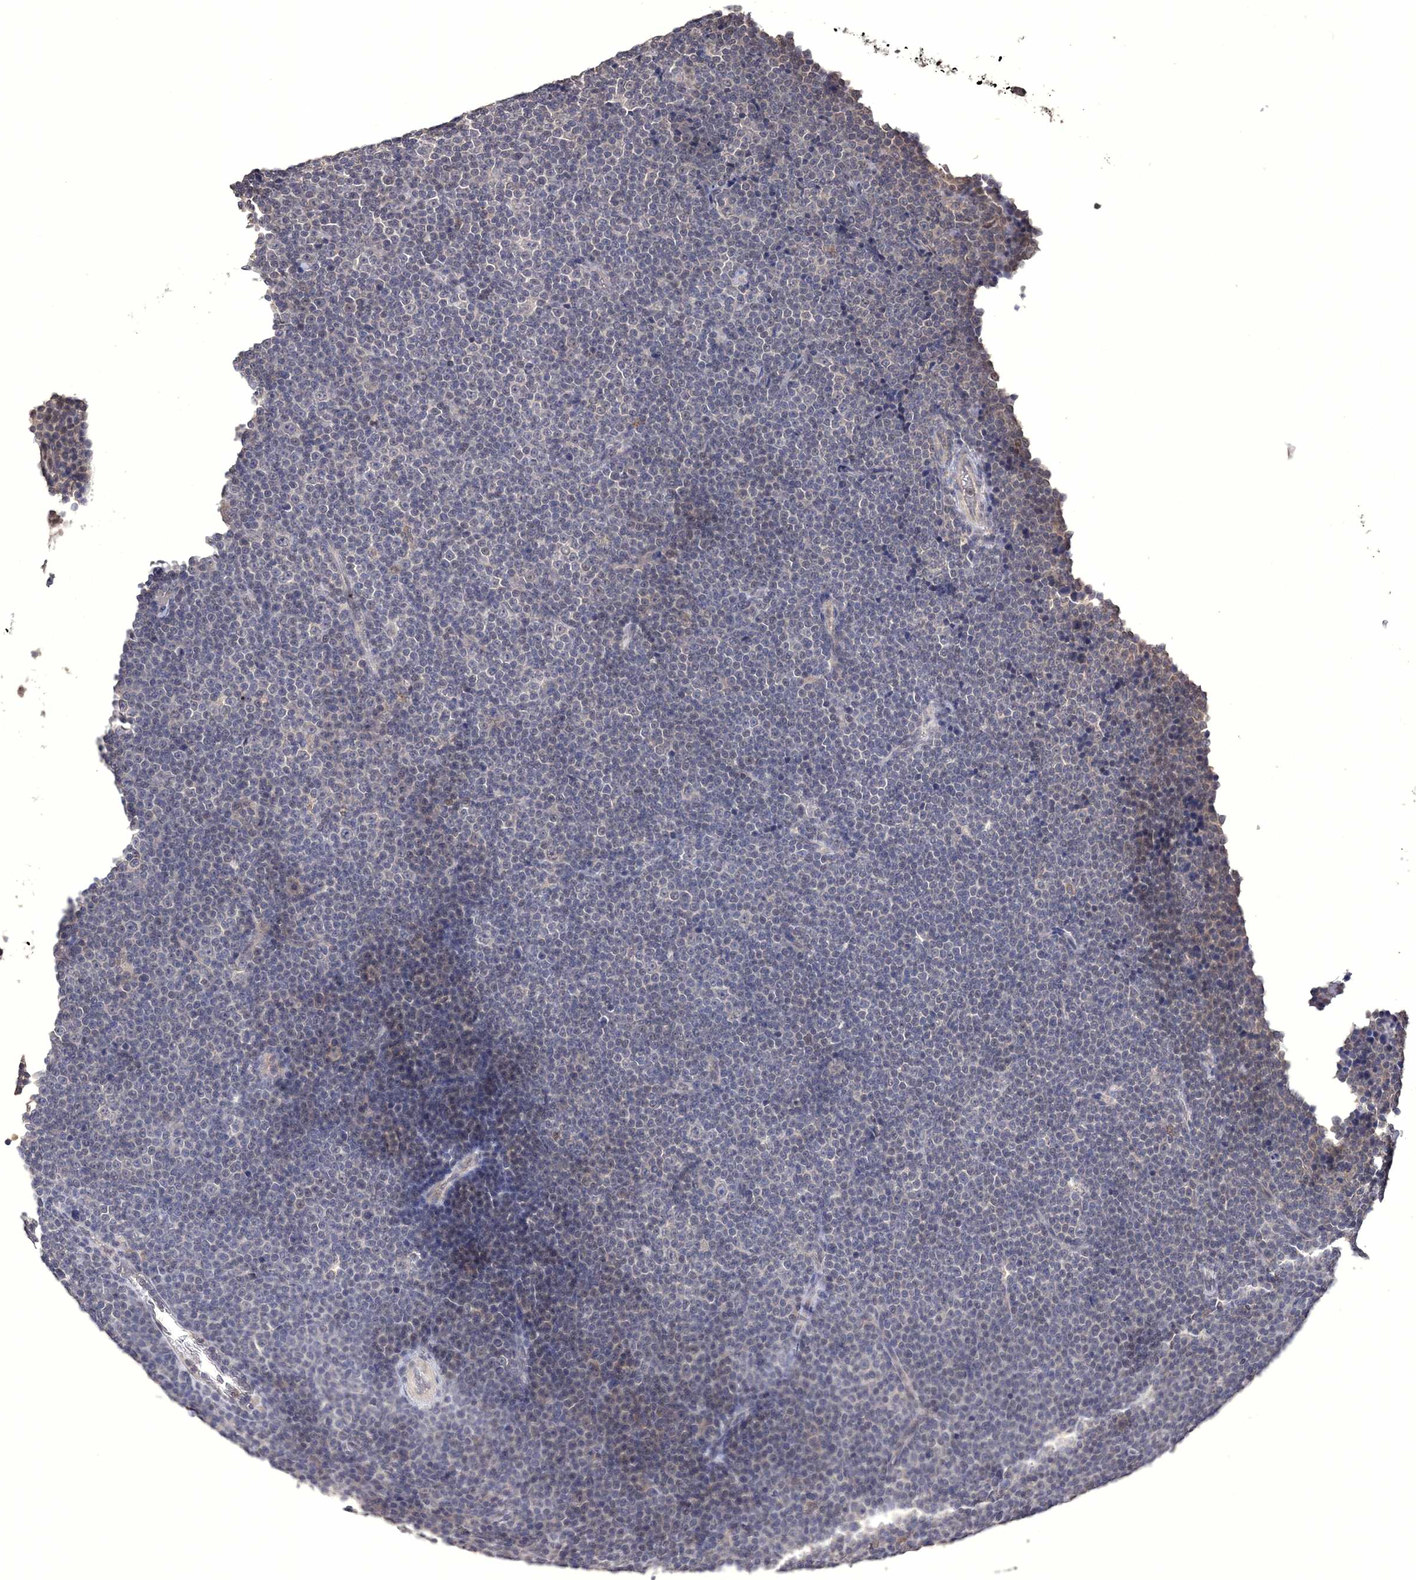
{"staining": {"intensity": "negative", "quantity": "none", "location": "none"}, "tissue": "lymphoma", "cell_type": "Tumor cells", "image_type": "cancer", "snomed": [{"axis": "morphology", "description": "Malignant lymphoma, non-Hodgkin's type, Low grade"}, {"axis": "topography", "description": "Lymph node"}], "caption": "The photomicrograph demonstrates no staining of tumor cells in lymphoma.", "gene": "GPN1", "patient": {"sex": "female", "age": 67}}